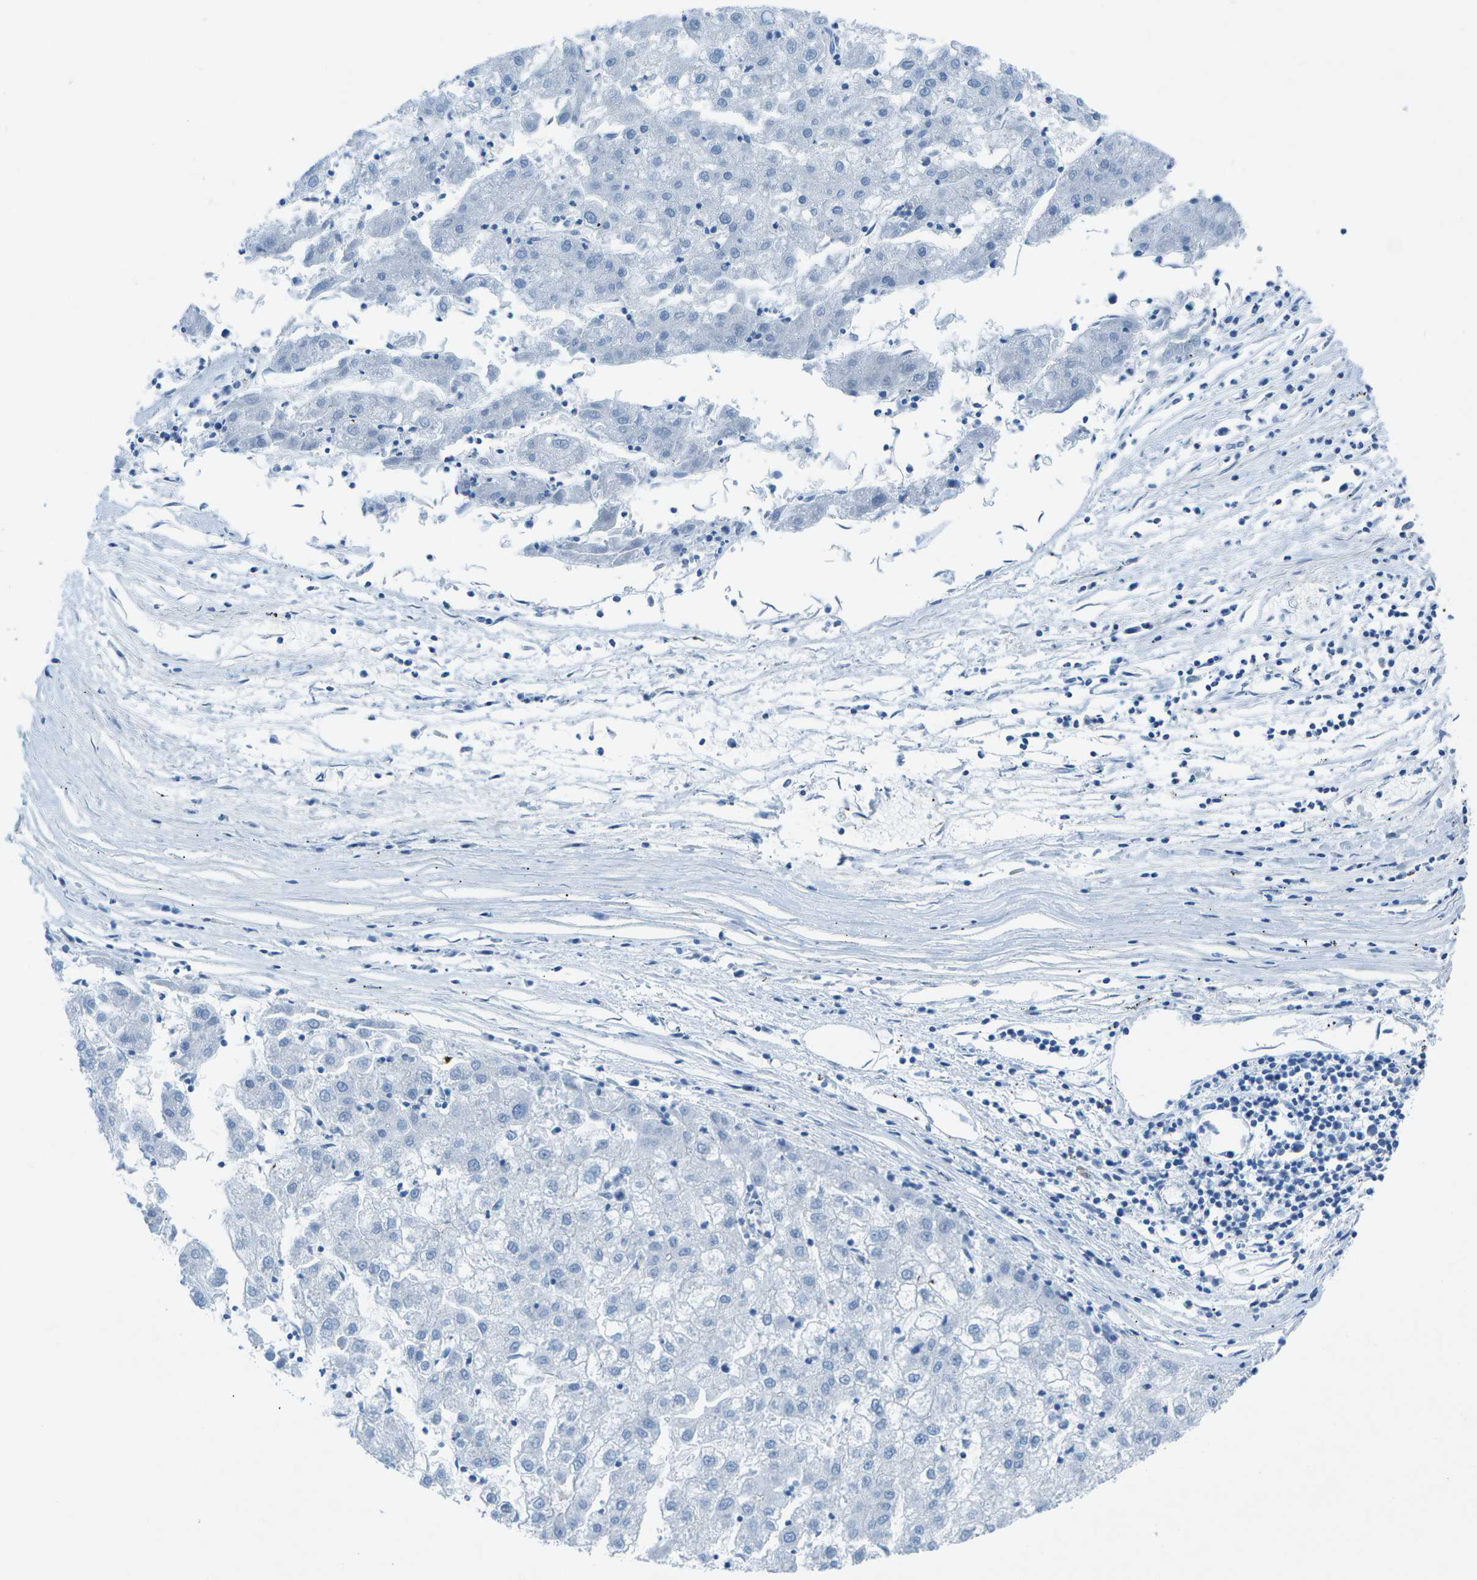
{"staining": {"intensity": "negative", "quantity": "none", "location": "none"}, "tissue": "liver cancer", "cell_type": "Tumor cells", "image_type": "cancer", "snomed": [{"axis": "morphology", "description": "Carcinoma, Hepatocellular, NOS"}, {"axis": "topography", "description": "Liver"}], "caption": "A high-resolution photomicrograph shows immunohistochemistry staining of liver cancer (hepatocellular carcinoma), which displays no significant staining in tumor cells.", "gene": "SORBS3", "patient": {"sex": "male", "age": 72}}